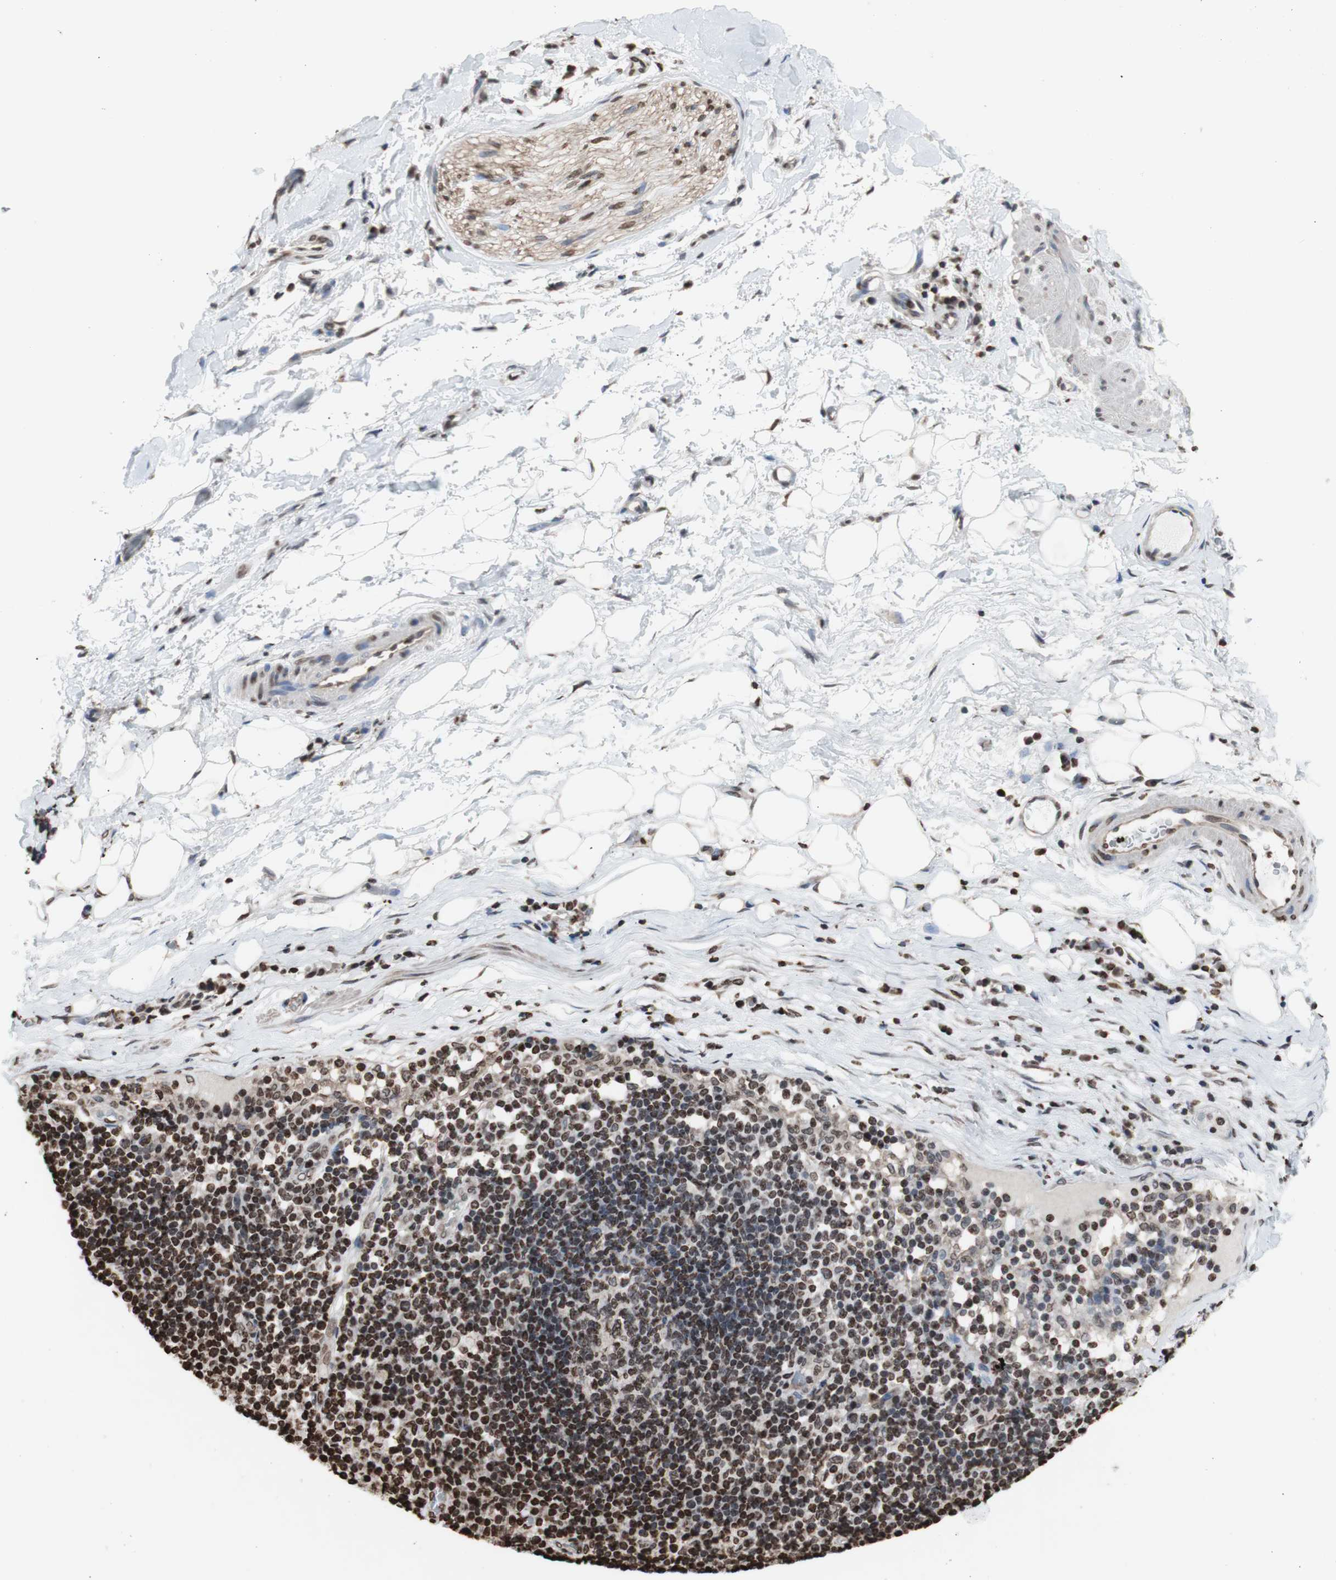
{"staining": {"intensity": "moderate", "quantity": ">75%", "location": "nuclear"}, "tissue": "adipose tissue", "cell_type": "Adipocytes", "image_type": "normal", "snomed": [{"axis": "morphology", "description": "Normal tissue, NOS"}, {"axis": "morphology", "description": "Adenocarcinoma, NOS"}, {"axis": "topography", "description": "Esophagus"}], "caption": "Protein analysis of benign adipose tissue demonstrates moderate nuclear positivity in about >75% of adipocytes. (IHC, brightfield microscopy, high magnification).", "gene": "SNAI2", "patient": {"sex": "male", "age": 62}}